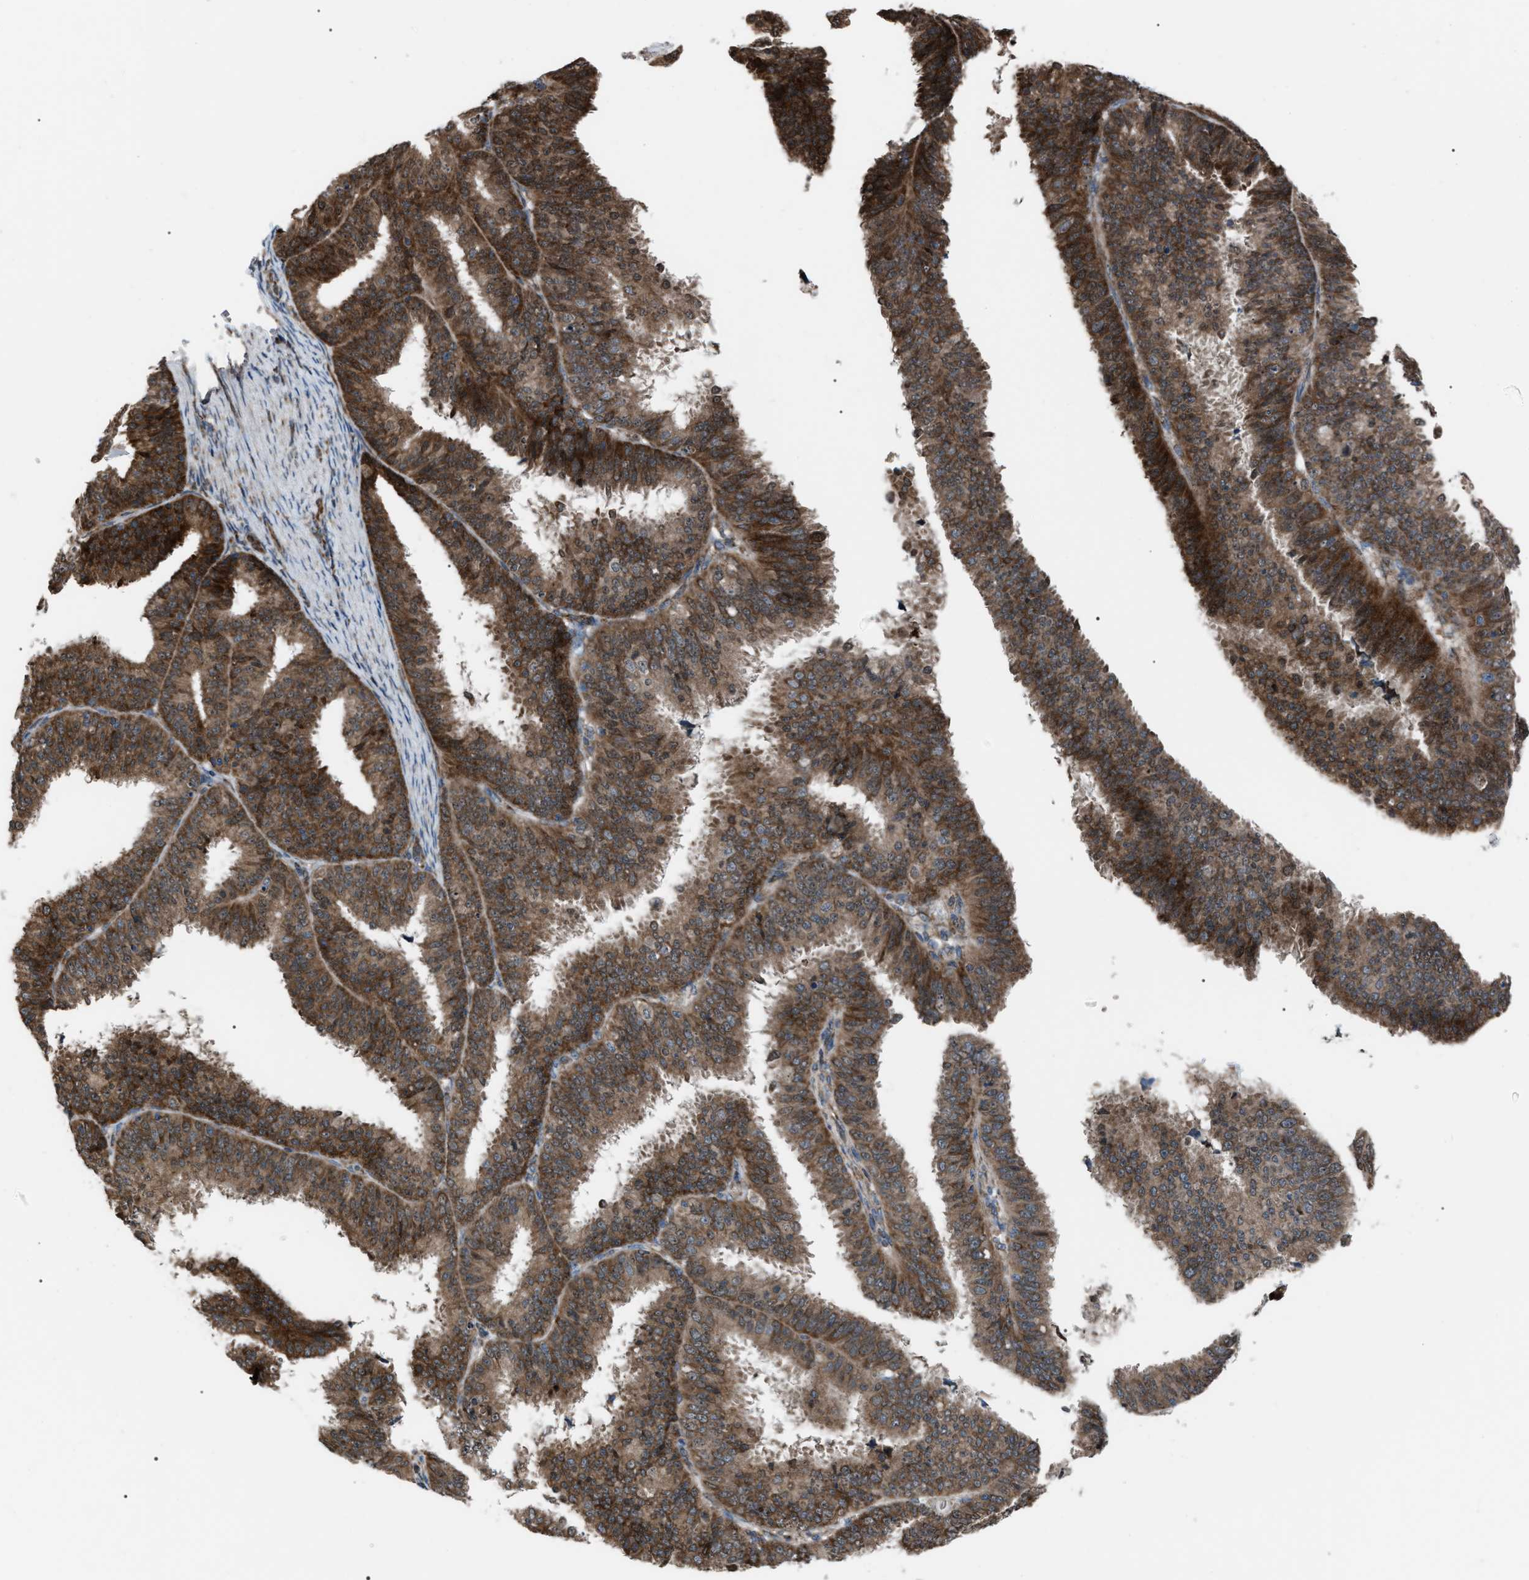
{"staining": {"intensity": "strong", "quantity": ">75%", "location": "cytoplasmic/membranous"}, "tissue": "endometrial cancer", "cell_type": "Tumor cells", "image_type": "cancer", "snomed": [{"axis": "morphology", "description": "Adenocarcinoma, NOS"}, {"axis": "topography", "description": "Endometrium"}], "caption": "This histopathology image shows immunohistochemistry (IHC) staining of adenocarcinoma (endometrial), with high strong cytoplasmic/membranous expression in approximately >75% of tumor cells.", "gene": "AGO2", "patient": {"sex": "female", "age": 70}}